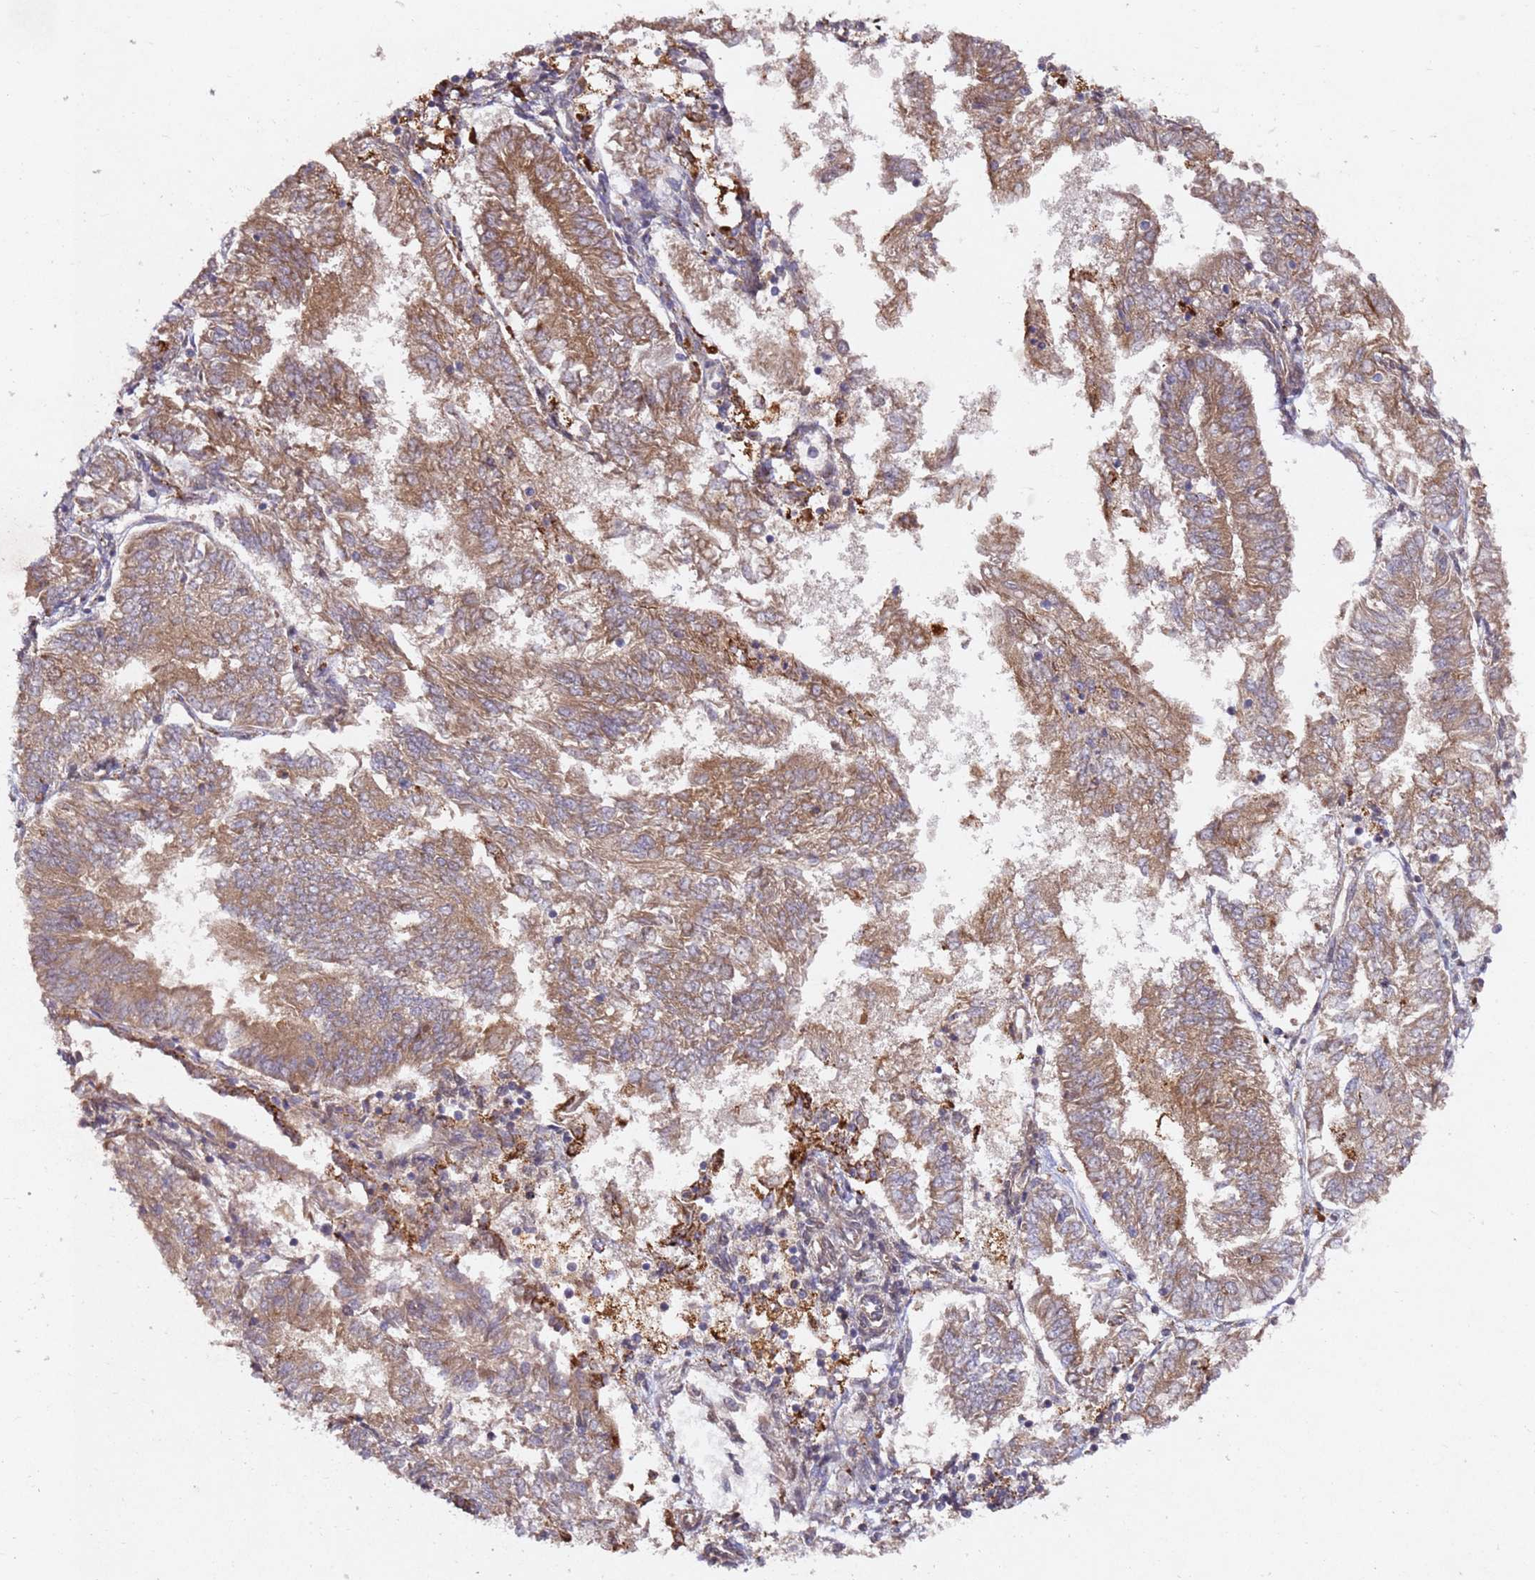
{"staining": {"intensity": "moderate", "quantity": ">75%", "location": "cytoplasmic/membranous"}, "tissue": "endometrial cancer", "cell_type": "Tumor cells", "image_type": "cancer", "snomed": [{"axis": "morphology", "description": "Adenocarcinoma, NOS"}, {"axis": "topography", "description": "Endometrium"}], "caption": "This is a histology image of IHC staining of endometrial cancer (adenocarcinoma), which shows moderate expression in the cytoplasmic/membranous of tumor cells.", "gene": "ALG11", "patient": {"sex": "female", "age": 58}}